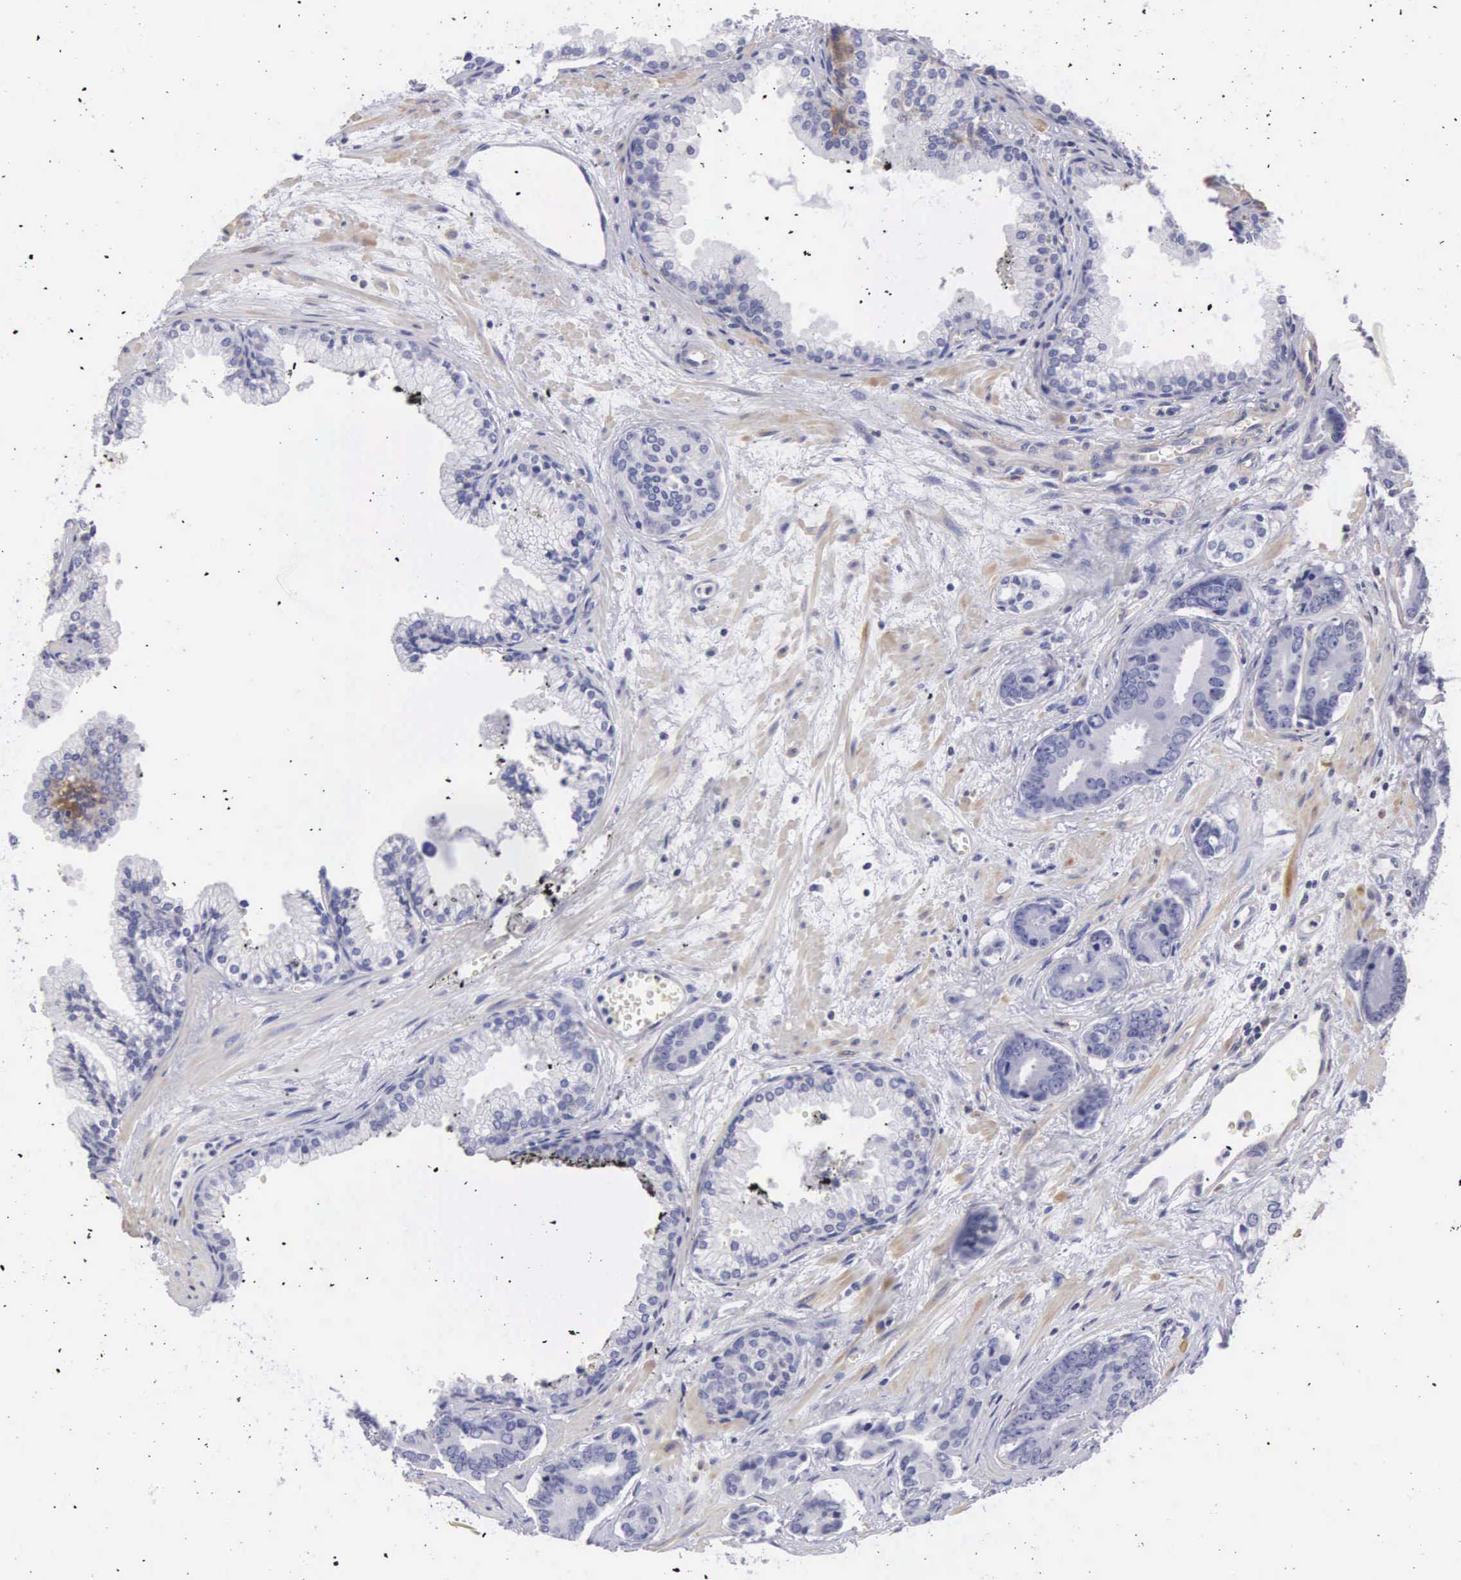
{"staining": {"intensity": "negative", "quantity": "none", "location": "none"}, "tissue": "prostate cancer", "cell_type": "Tumor cells", "image_type": "cancer", "snomed": [{"axis": "morphology", "description": "Adenocarcinoma, High grade"}, {"axis": "topography", "description": "Prostate"}], "caption": "Immunohistochemical staining of human prostate cancer exhibits no significant positivity in tumor cells.", "gene": "OSBPL3", "patient": {"sex": "male", "age": 56}}